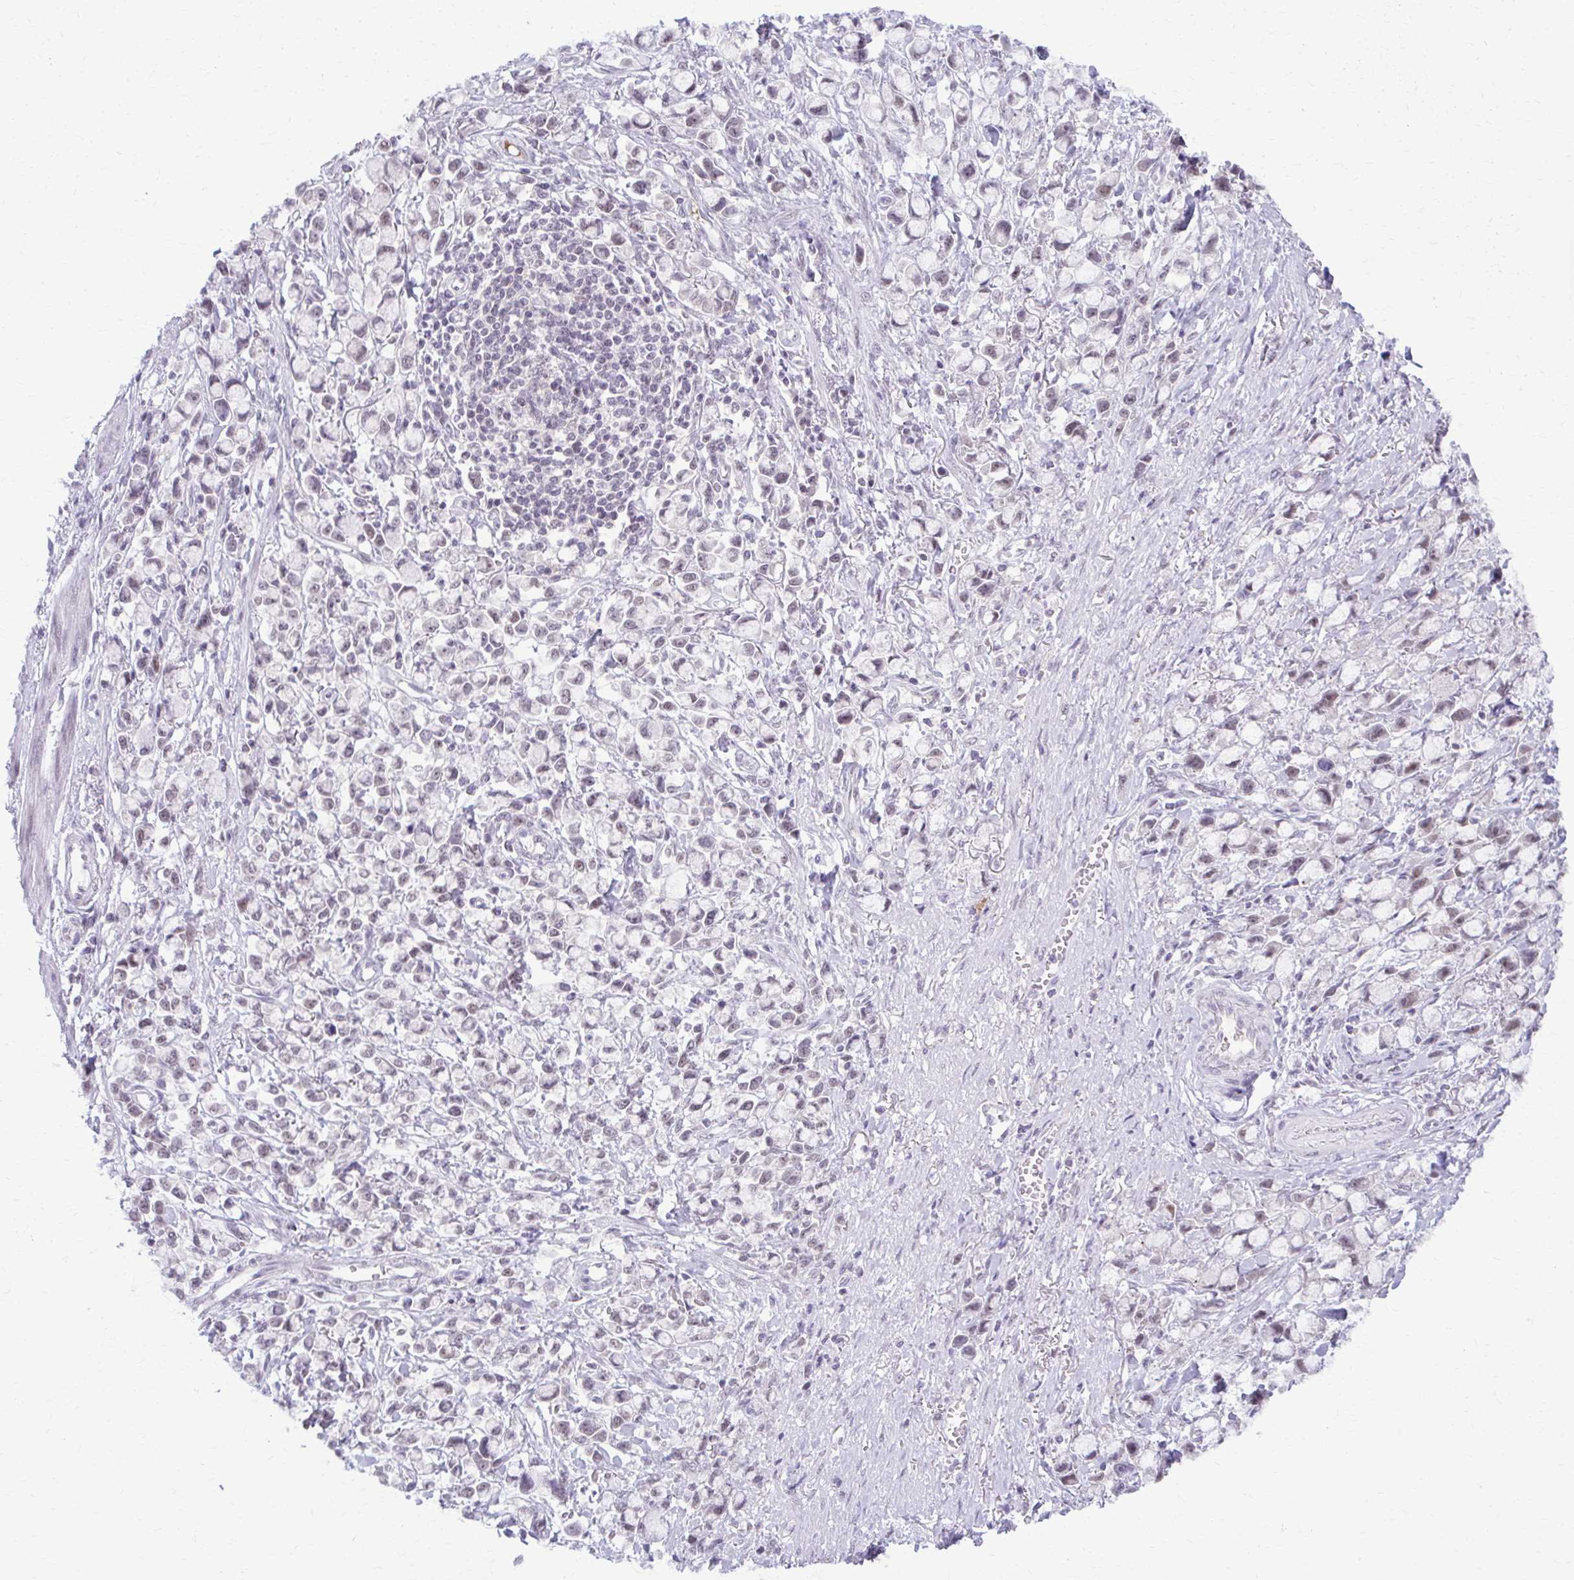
{"staining": {"intensity": "weak", "quantity": "<25%", "location": "nuclear"}, "tissue": "stomach cancer", "cell_type": "Tumor cells", "image_type": "cancer", "snomed": [{"axis": "morphology", "description": "Adenocarcinoma, NOS"}, {"axis": "topography", "description": "Stomach"}], "caption": "The photomicrograph displays no staining of tumor cells in stomach cancer (adenocarcinoma). Brightfield microscopy of immunohistochemistry stained with DAB (3,3'-diaminobenzidine) (brown) and hematoxylin (blue), captured at high magnification.", "gene": "MAF1", "patient": {"sex": "female", "age": 81}}